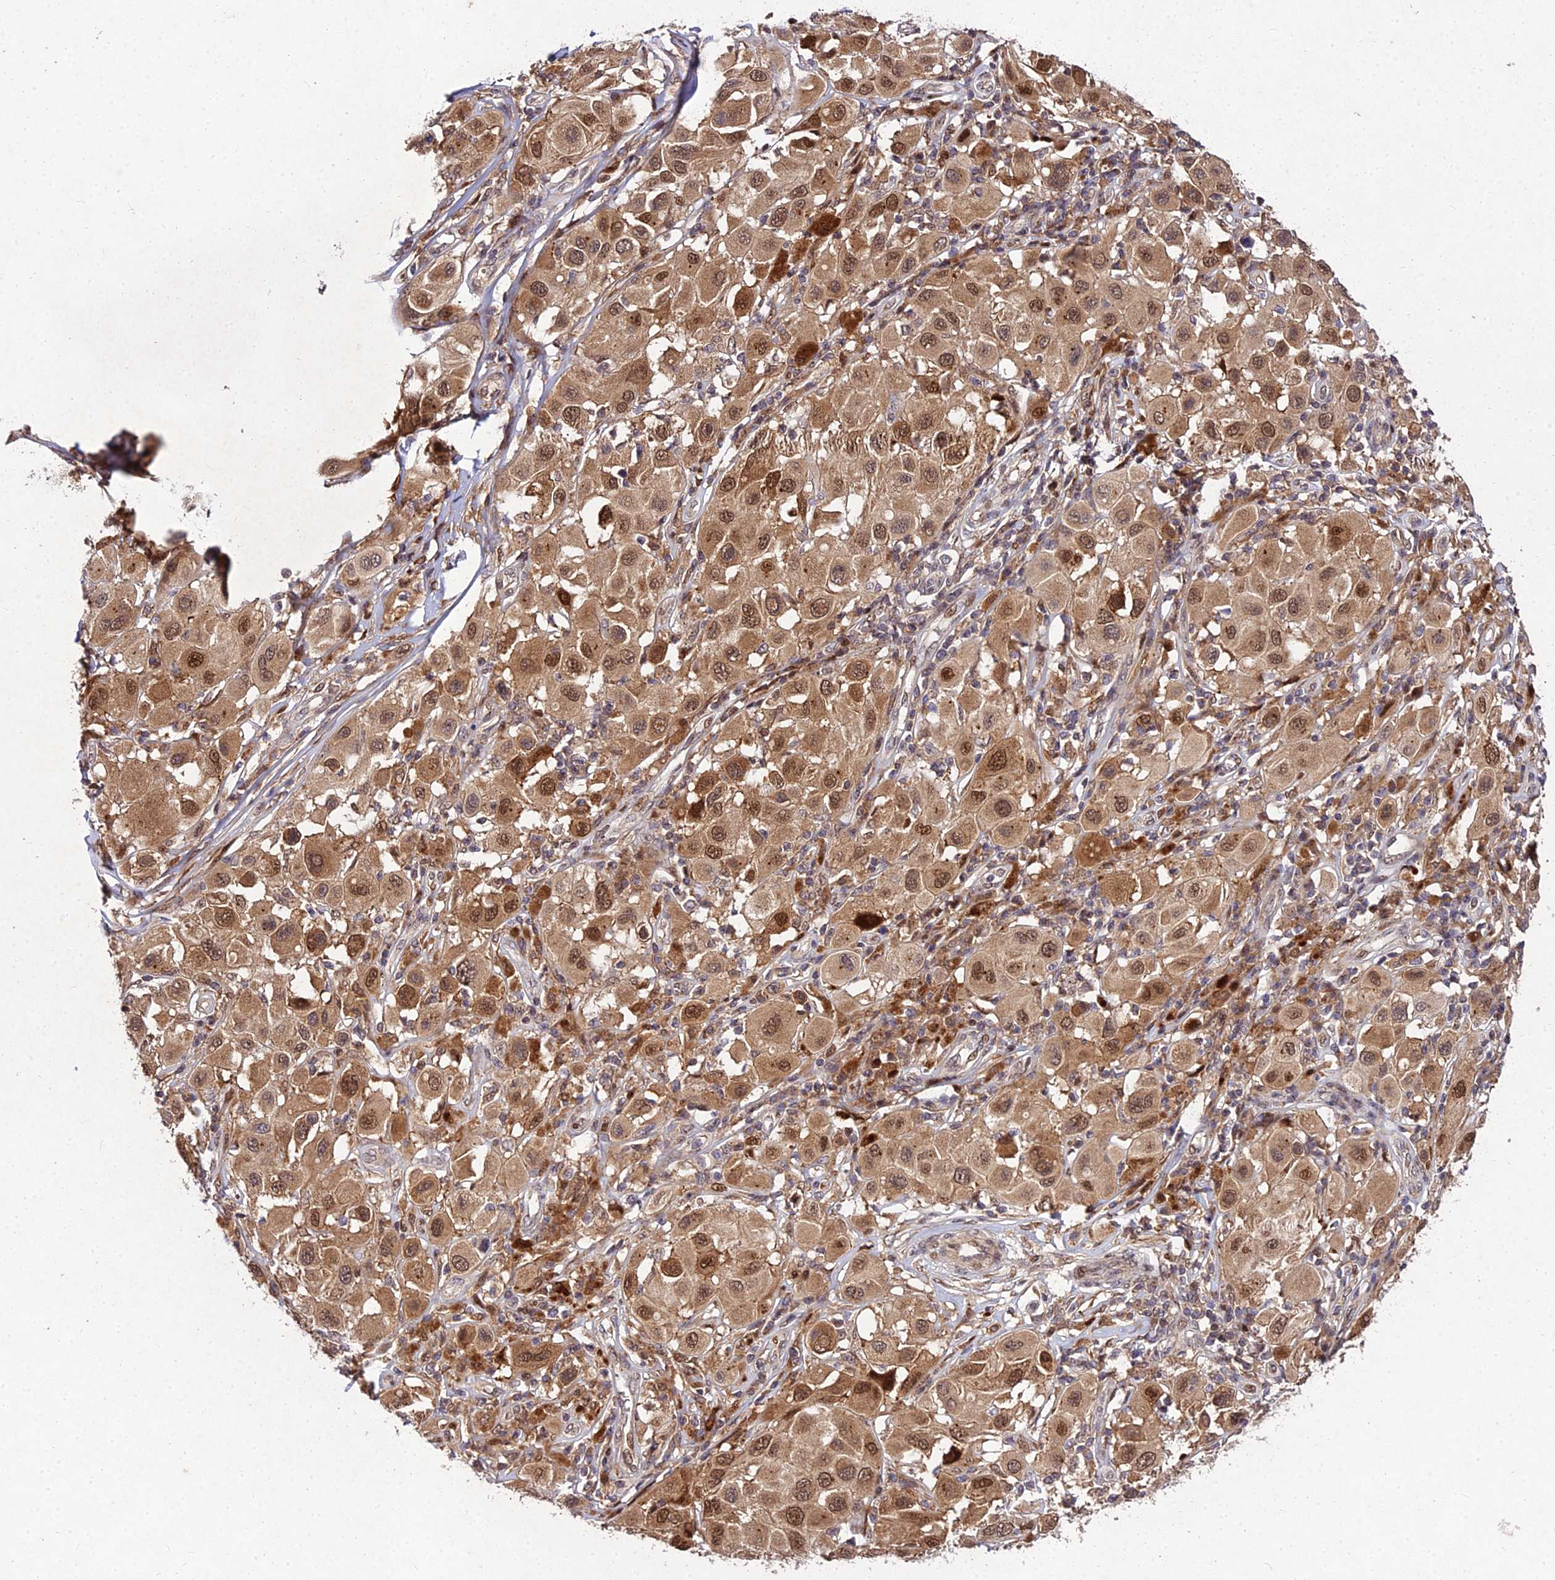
{"staining": {"intensity": "moderate", "quantity": ">75%", "location": "cytoplasmic/membranous,nuclear"}, "tissue": "melanoma", "cell_type": "Tumor cells", "image_type": "cancer", "snomed": [{"axis": "morphology", "description": "Malignant melanoma, Metastatic site"}, {"axis": "topography", "description": "Skin"}], "caption": "Melanoma tissue shows moderate cytoplasmic/membranous and nuclear expression in about >75% of tumor cells, visualized by immunohistochemistry. Nuclei are stained in blue.", "gene": "MKKS", "patient": {"sex": "male", "age": 41}}